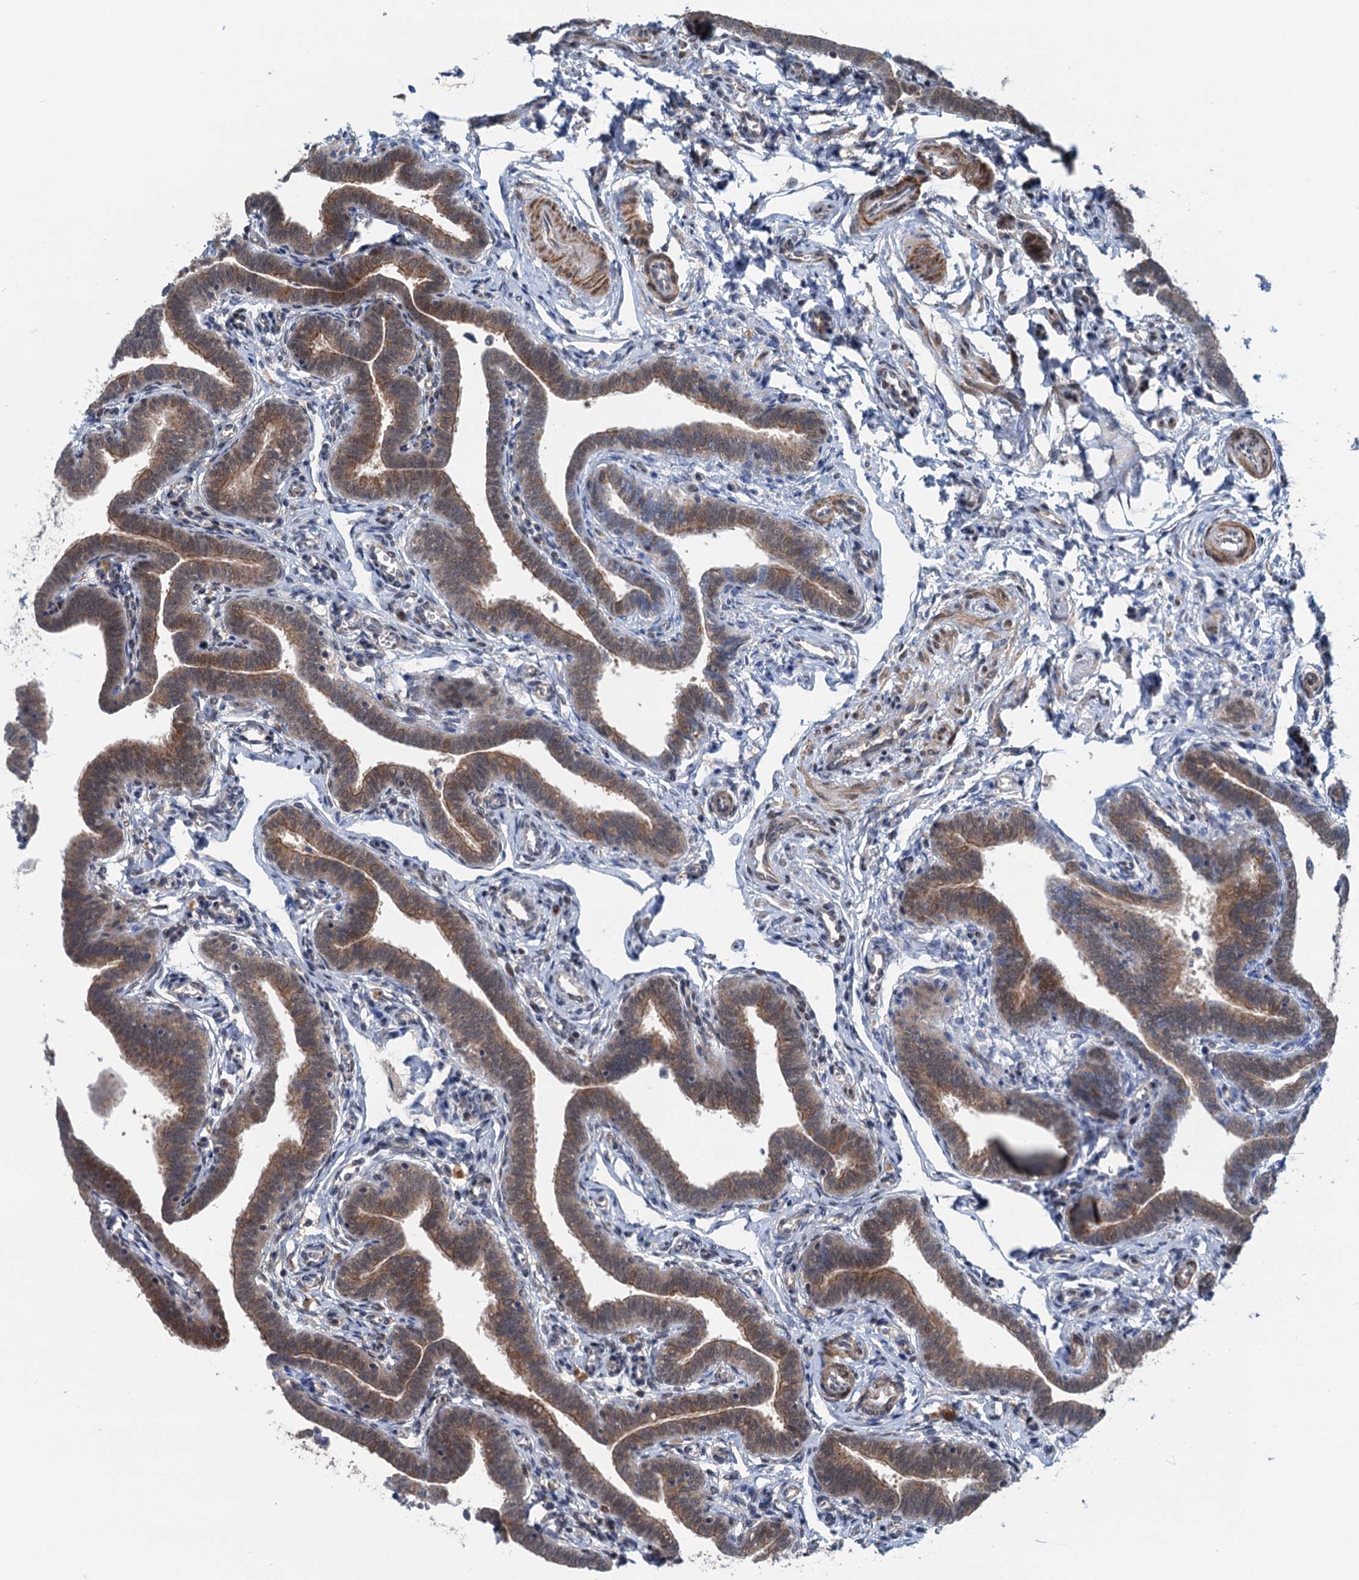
{"staining": {"intensity": "strong", "quantity": ">75%", "location": "cytoplasmic/membranous"}, "tissue": "fallopian tube", "cell_type": "Glandular cells", "image_type": "normal", "snomed": [{"axis": "morphology", "description": "Normal tissue, NOS"}, {"axis": "topography", "description": "Fallopian tube"}], "caption": "Protein staining reveals strong cytoplasmic/membranous staining in approximately >75% of glandular cells in normal fallopian tube.", "gene": "DYNC2I2", "patient": {"sex": "female", "age": 36}}